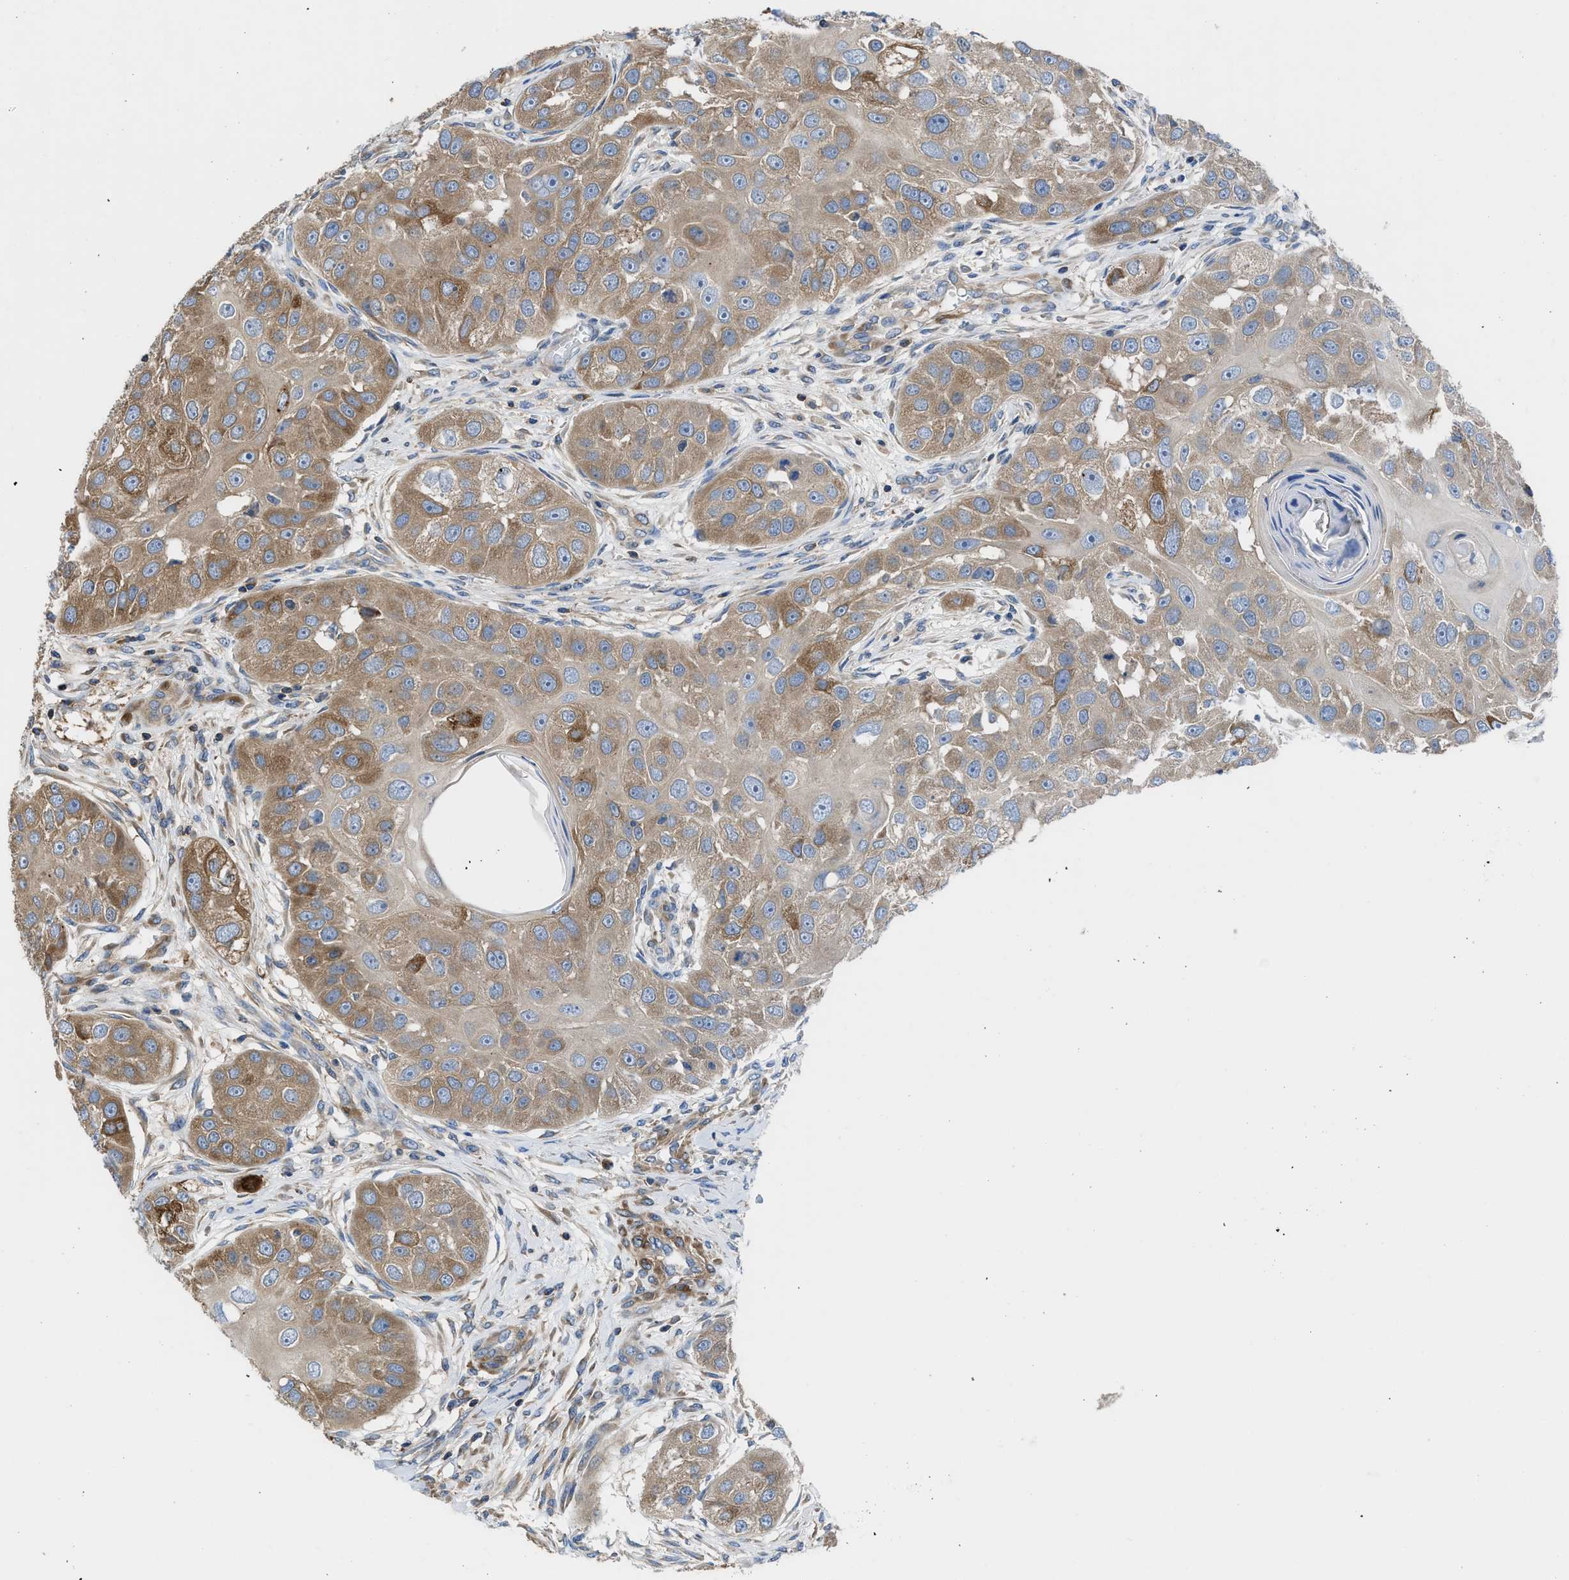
{"staining": {"intensity": "moderate", "quantity": ">75%", "location": "cytoplasmic/membranous"}, "tissue": "head and neck cancer", "cell_type": "Tumor cells", "image_type": "cancer", "snomed": [{"axis": "morphology", "description": "Normal tissue, NOS"}, {"axis": "morphology", "description": "Squamous cell carcinoma, NOS"}, {"axis": "topography", "description": "Skeletal muscle"}, {"axis": "topography", "description": "Head-Neck"}], "caption": "Squamous cell carcinoma (head and neck) tissue demonstrates moderate cytoplasmic/membranous staining in approximately >75% of tumor cells (Stains: DAB (3,3'-diaminobenzidine) in brown, nuclei in blue, Microscopy: brightfield microscopy at high magnification).", "gene": "CHKB", "patient": {"sex": "male", "age": 51}}